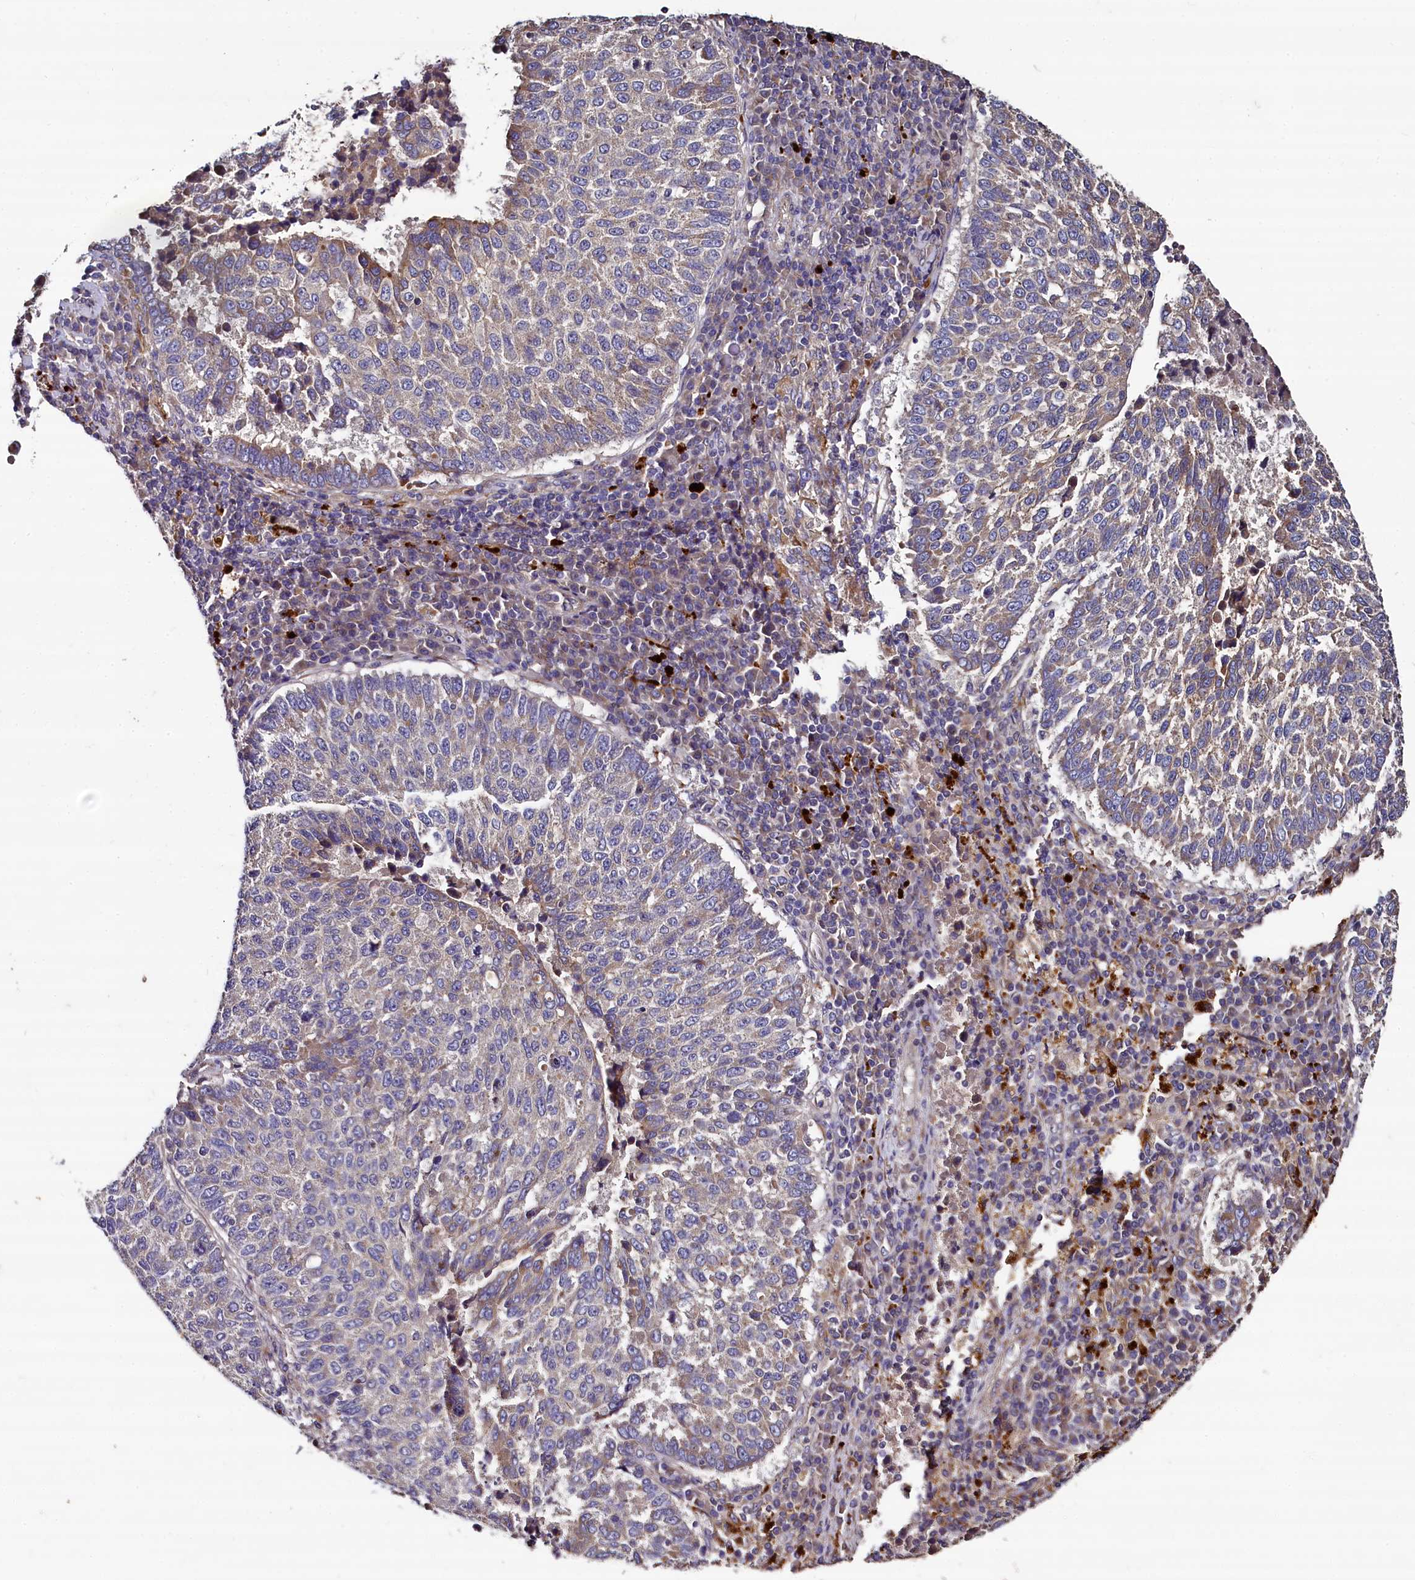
{"staining": {"intensity": "moderate", "quantity": "25%-75%", "location": "cytoplasmic/membranous"}, "tissue": "lung cancer", "cell_type": "Tumor cells", "image_type": "cancer", "snomed": [{"axis": "morphology", "description": "Squamous cell carcinoma, NOS"}, {"axis": "topography", "description": "Lung"}], "caption": "Lung cancer stained for a protein (brown) reveals moderate cytoplasmic/membranous positive positivity in approximately 25%-75% of tumor cells.", "gene": "SPRYD3", "patient": {"sex": "male", "age": 73}}